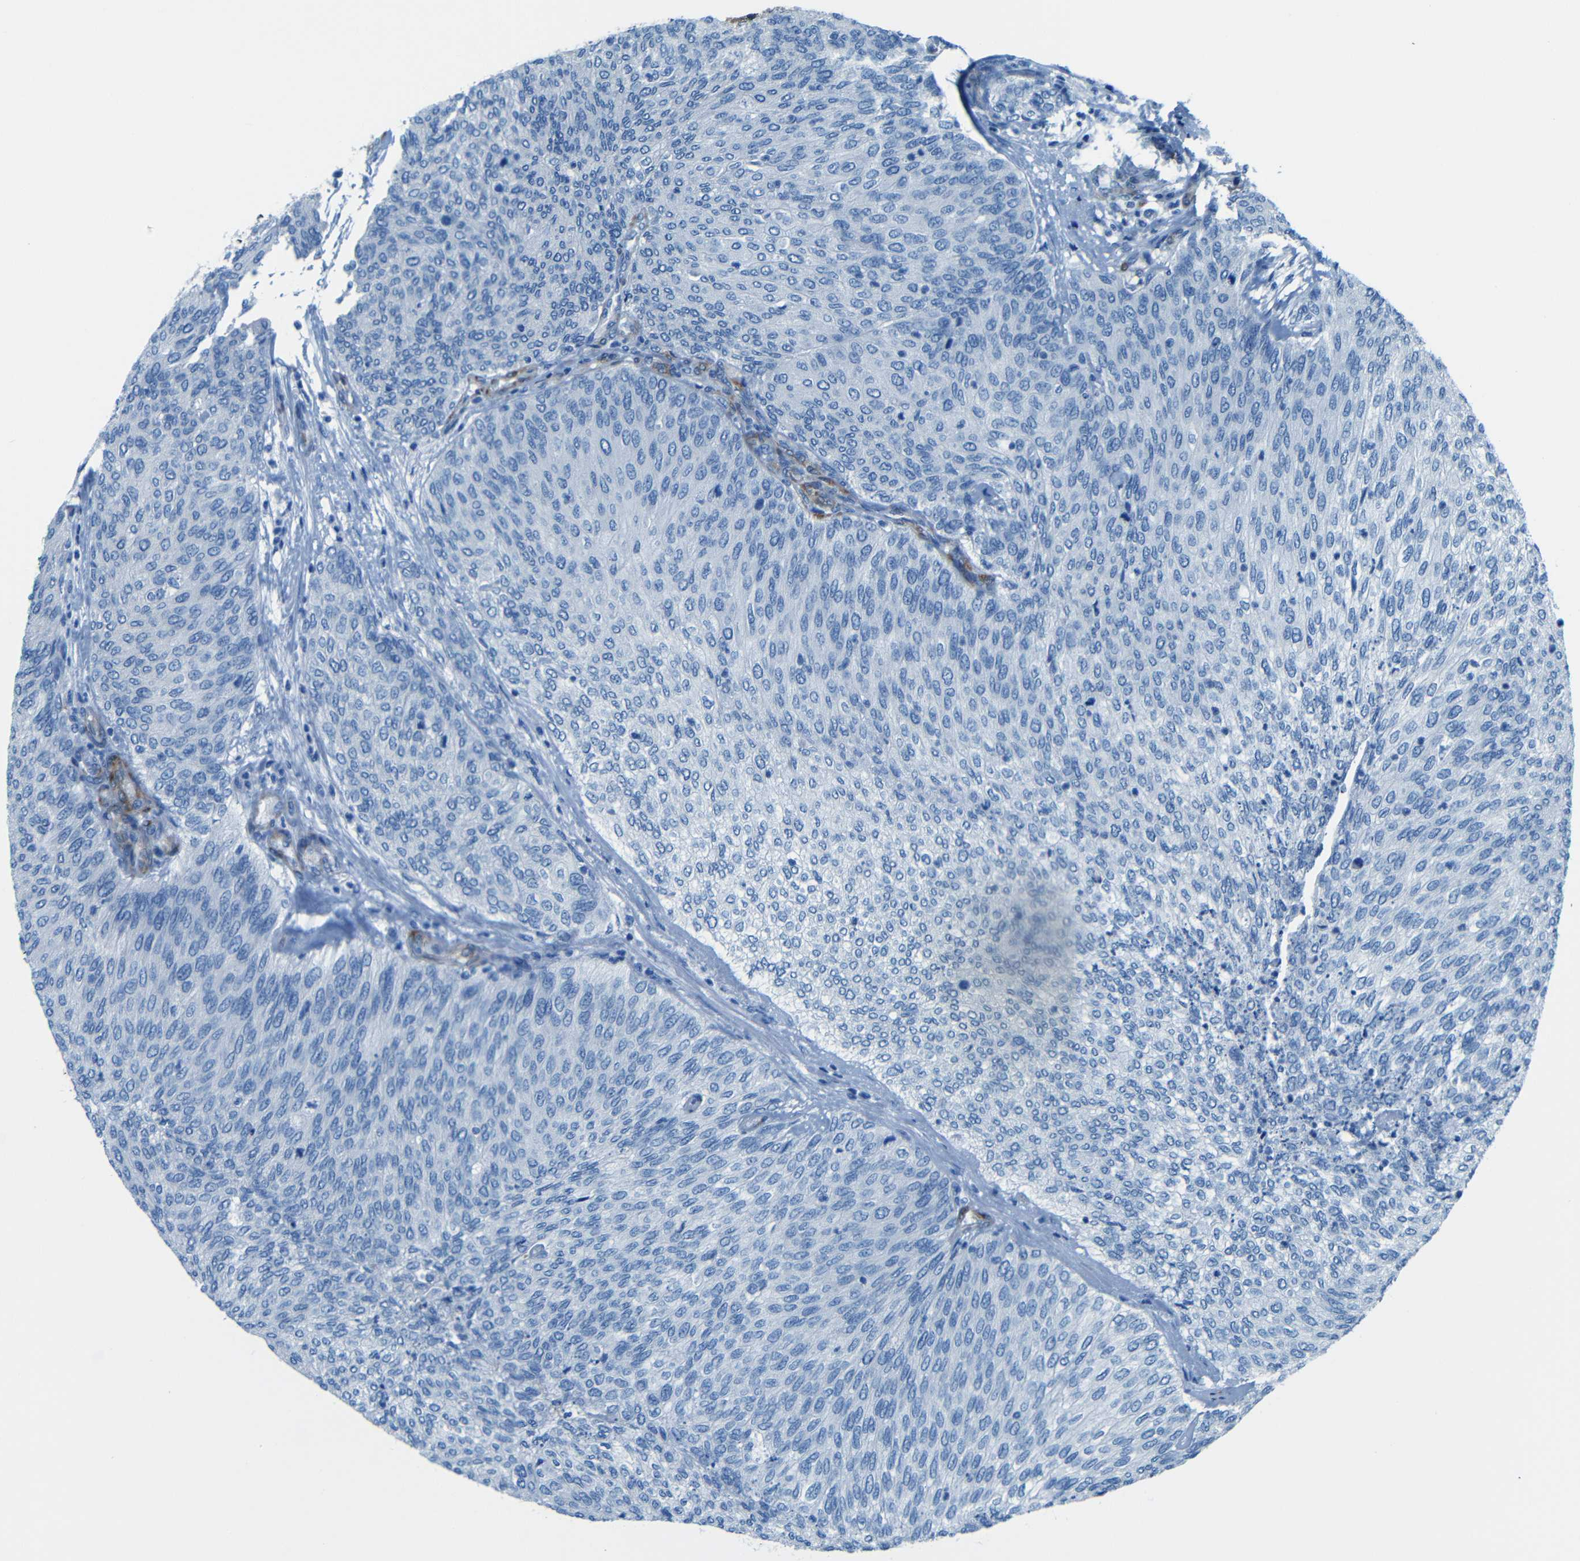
{"staining": {"intensity": "negative", "quantity": "none", "location": "none"}, "tissue": "urothelial cancer", "cell_type": "Tumor cells", "image_type": "cancer", "snomed": [{"axis": "morphology", "description": "Urothelial carcinoma, Low grade"}, {"axis": "topography", "description": "Urinary bladder"}], "caption": "High magnification brightfield microscopy of urothelial cancer stained with DAB (3,3'-diaminobenzidine) (brown) and counterstained with hematoxylin (blue): tumor cells show no significant expression.", "gene": "MAP2", "patient": {"sex": "female", "age": 79}}